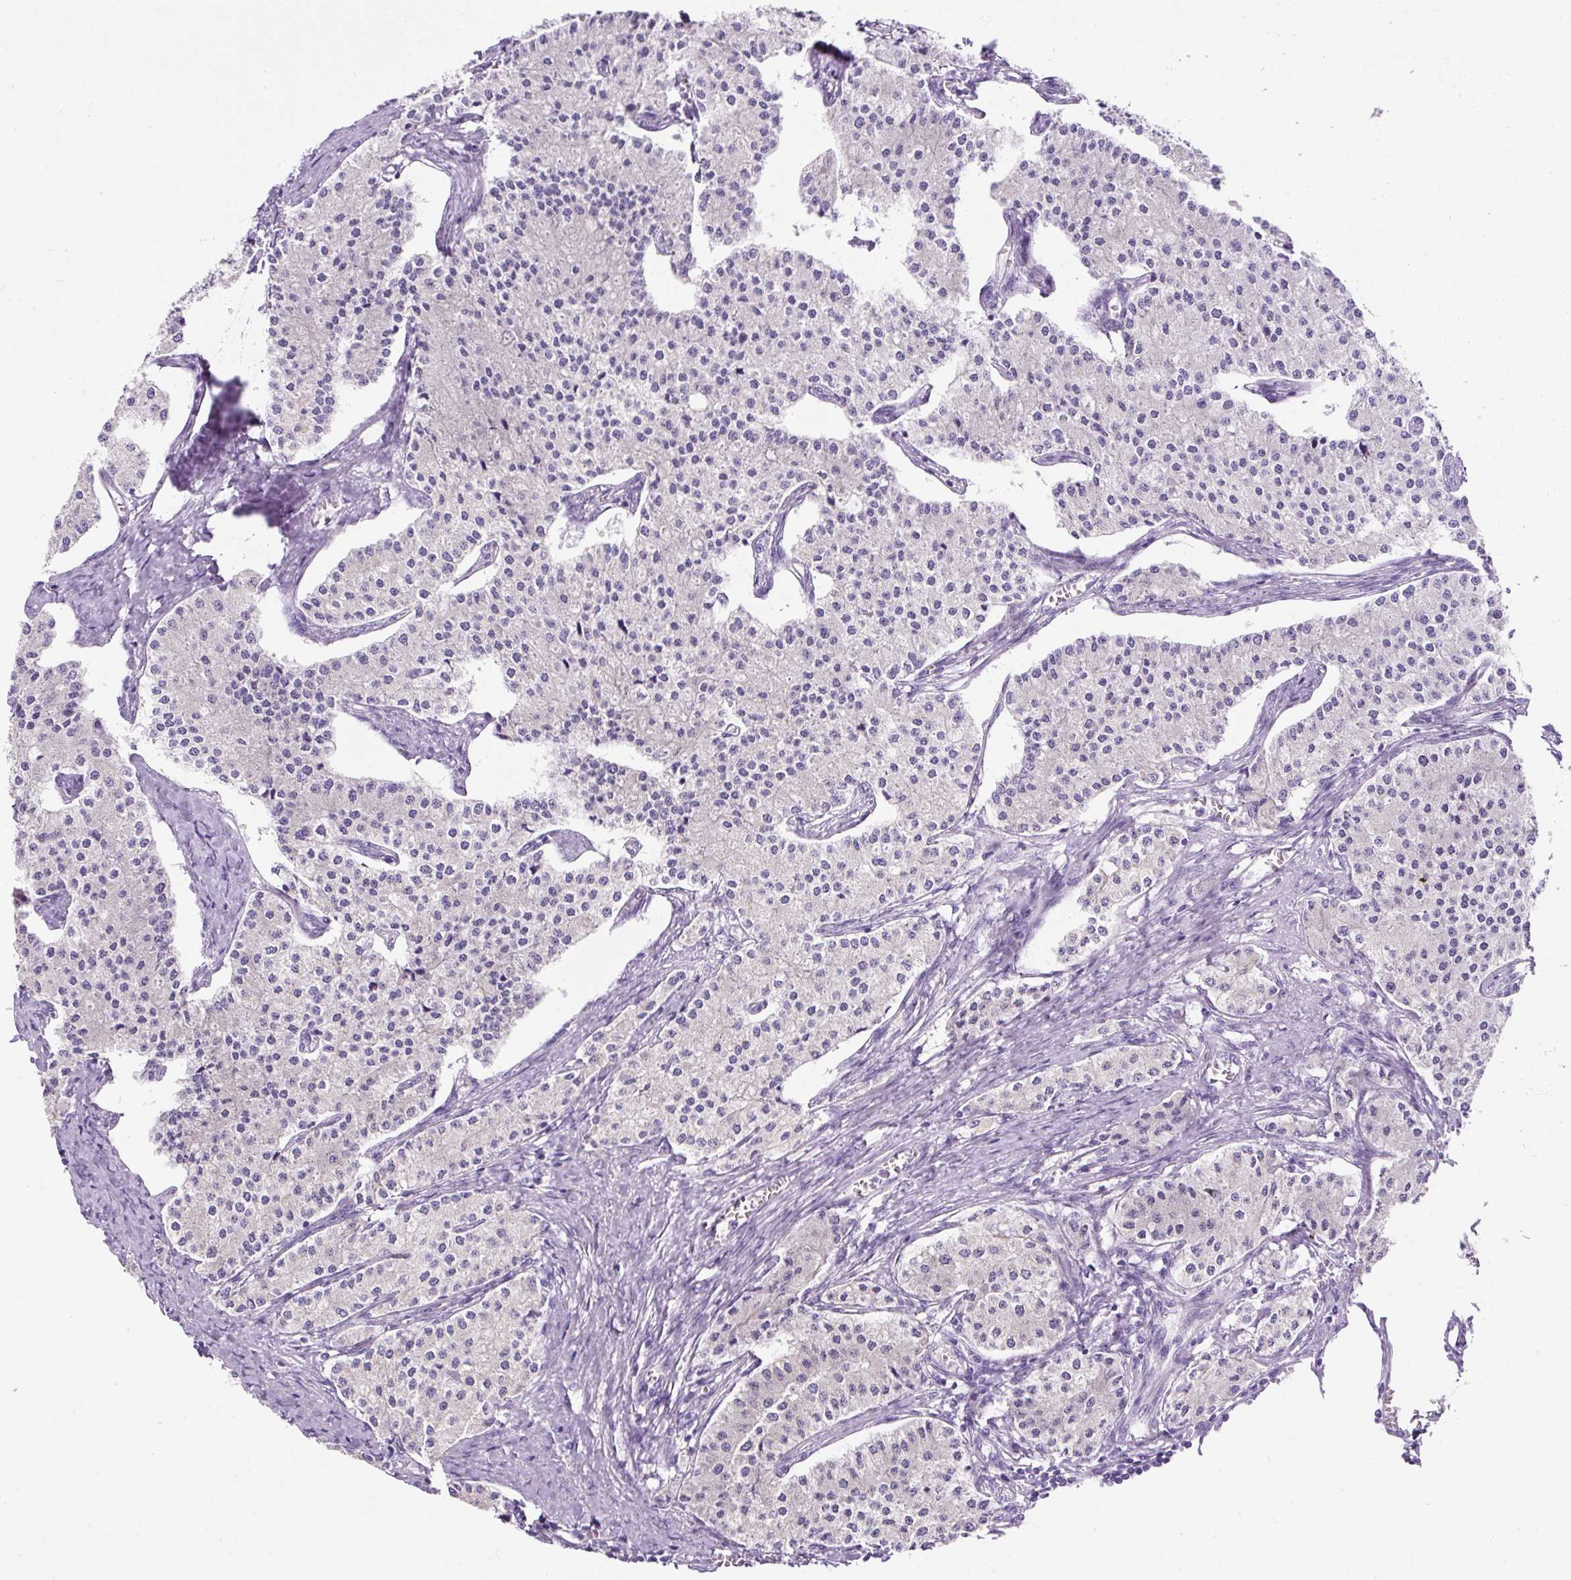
{"staining": {"intensity": "negative", "quantity": "none", "location": "none"}, "tissue": "carcinoid", "cell_type": "Tumor cells", "image_type": "cancer", "snomed": [{"axis": "morphology", "description": "Carcinoid, malignant, NOS"}, {"axis": "topography", "description": "Colon"}], "caption": "Protein analysis of carcinoid (malignant) reveals no significant positivity in tumor cells.", "gene": "C2CD4C", "patient": {"sex": "female", "age": 52}}